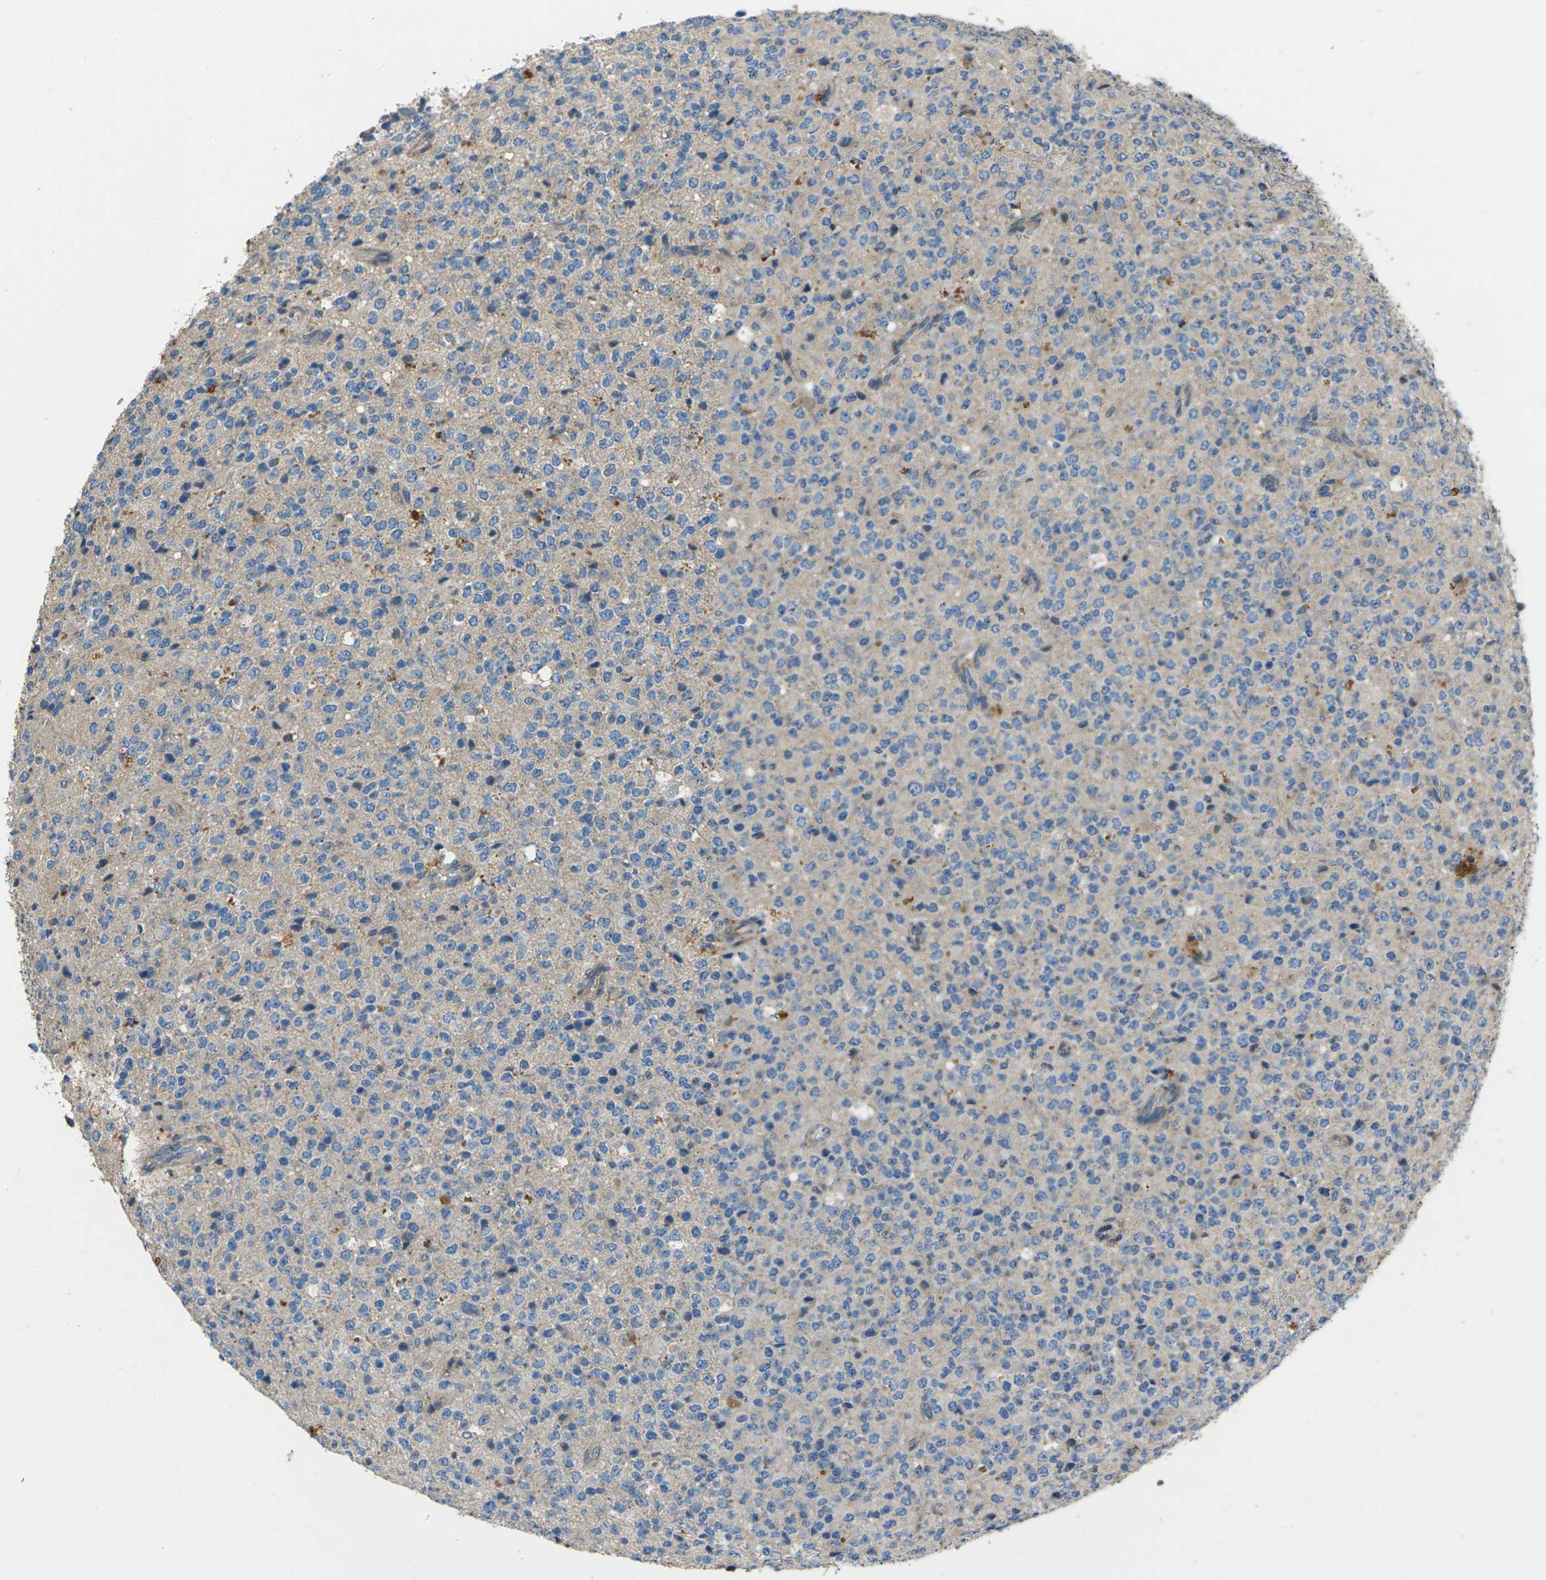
{"staining": {"intensity": "weak", "quantity": ">75%", "location": "cytoplasmic/membranous"}, "tissue": "glioma", "cell_type": "Tumor cells", "image_type": "cancer", "snomed": [{"axis": "morphology", "description": "Glioma, malignant, High grade"}, {"axis": "topography", "description": "pancreas cauda"}], "caption": "Human high-grade glioma (malignant) stained for a protein (brown) displays weak cytoplasmic/membranous positive positivity in about >75% of tumor cells.", "gene": "EDNRA", "patient": {"sex": "male", "age": 60}}